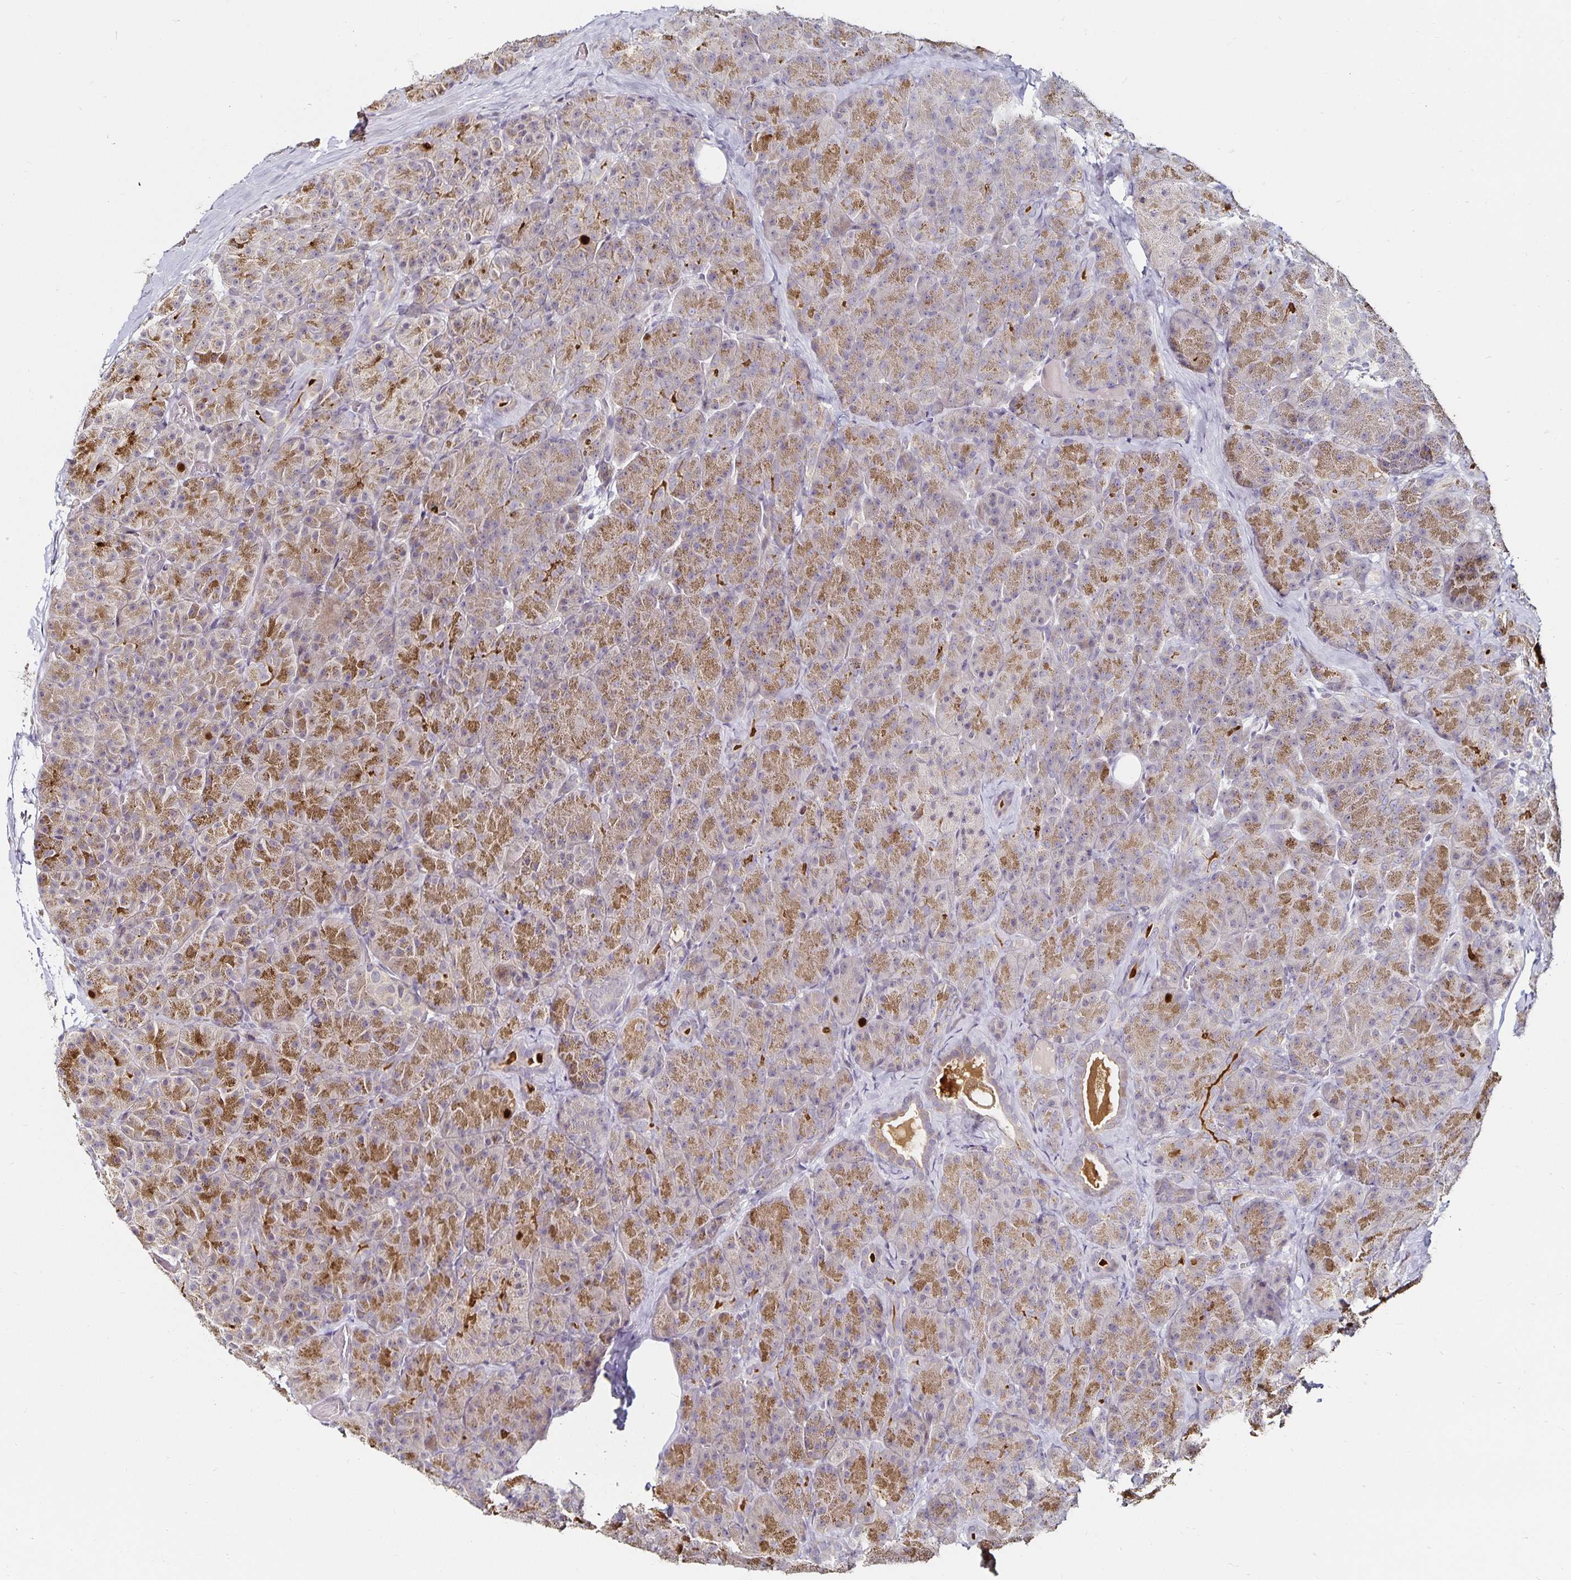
{"staining": {"intensity": "moderate", "quantity": ">75%", "location": "cytoplasmic/membranous"}, "tissue": "pancreas", "cell_type": "Exocrine glandular cells", "image_type": "normal", "snomed": [{"axis": "morphology", "description": "Normal tissue, NOS"}, {"axis": "topography", "description": "Pancreas"}], "caption": "Human pancreas stained with a protein marker exhibits moderate staining in exocrine glandular cells.", "gene": "ANLN", "patient": {"sex": "male", "age": 57}}